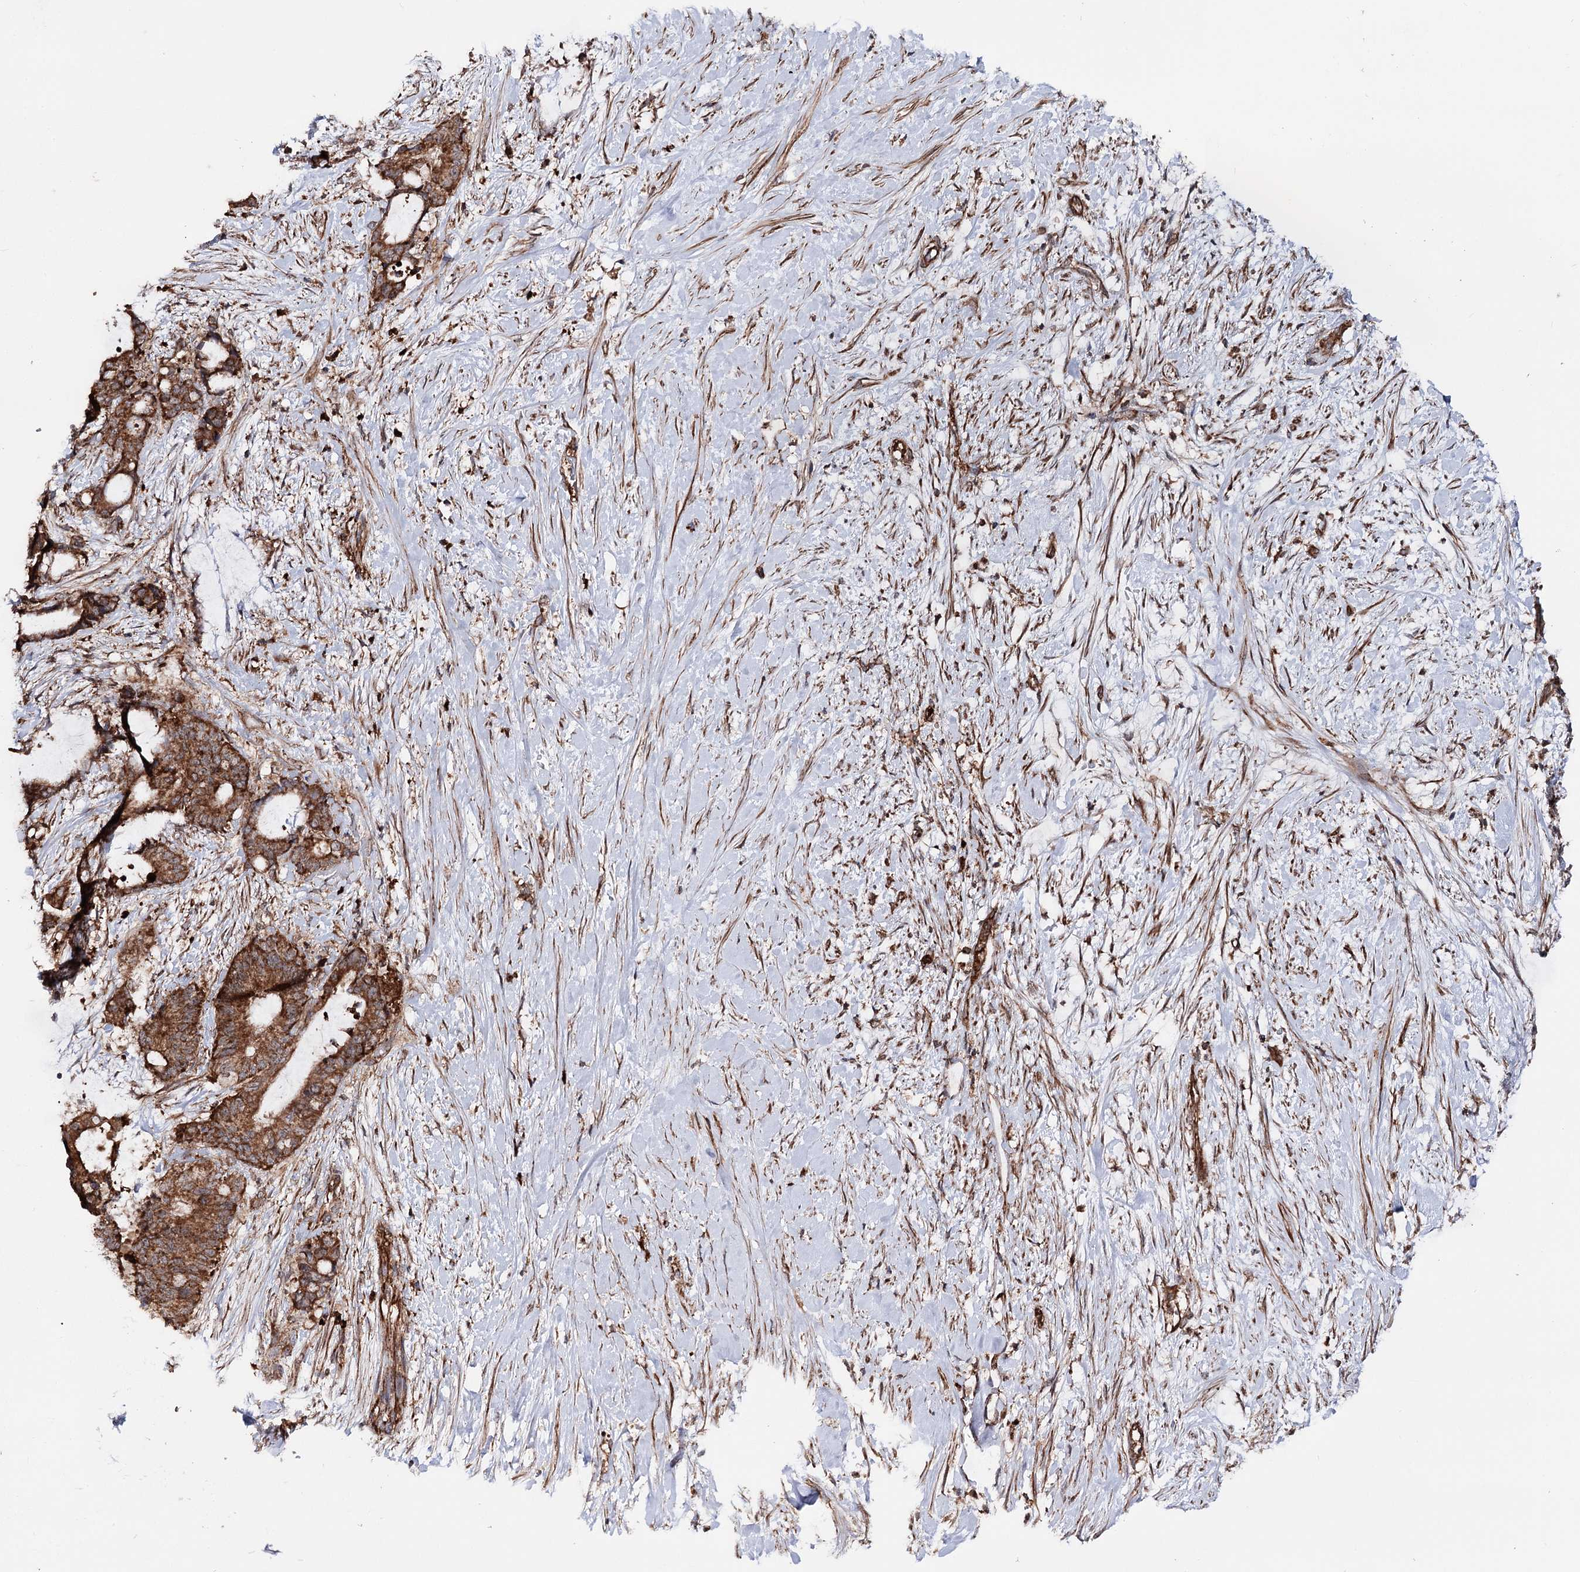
{"staining": {"intensity": "strong", "quantity": ">75%", "location": "cytoplasmic/membranous"}, "tissue": "liver cancer", "cell_type": "Tumor cells", "image_type": "cancer", "snomed": [{"axis": "morphology", "description": "Normal tissue, NOS"}, {"axis": "morphology", "description": "Cholangiocarcinoma"}, {"axis": "topography", "description": "Liver"}, {"axis": "topography", "description": "Peripheral nerve tissue"}], "caption": "Liver cancer (cholangiocarcinoma) tissue exhibits strong cytoplasmic/membranous staining in about >75% of tumor cells, visualized by immunohistochemistry.", "gene": "FGFR1OP2", "patient": {"sex": "female", "age": 73}}